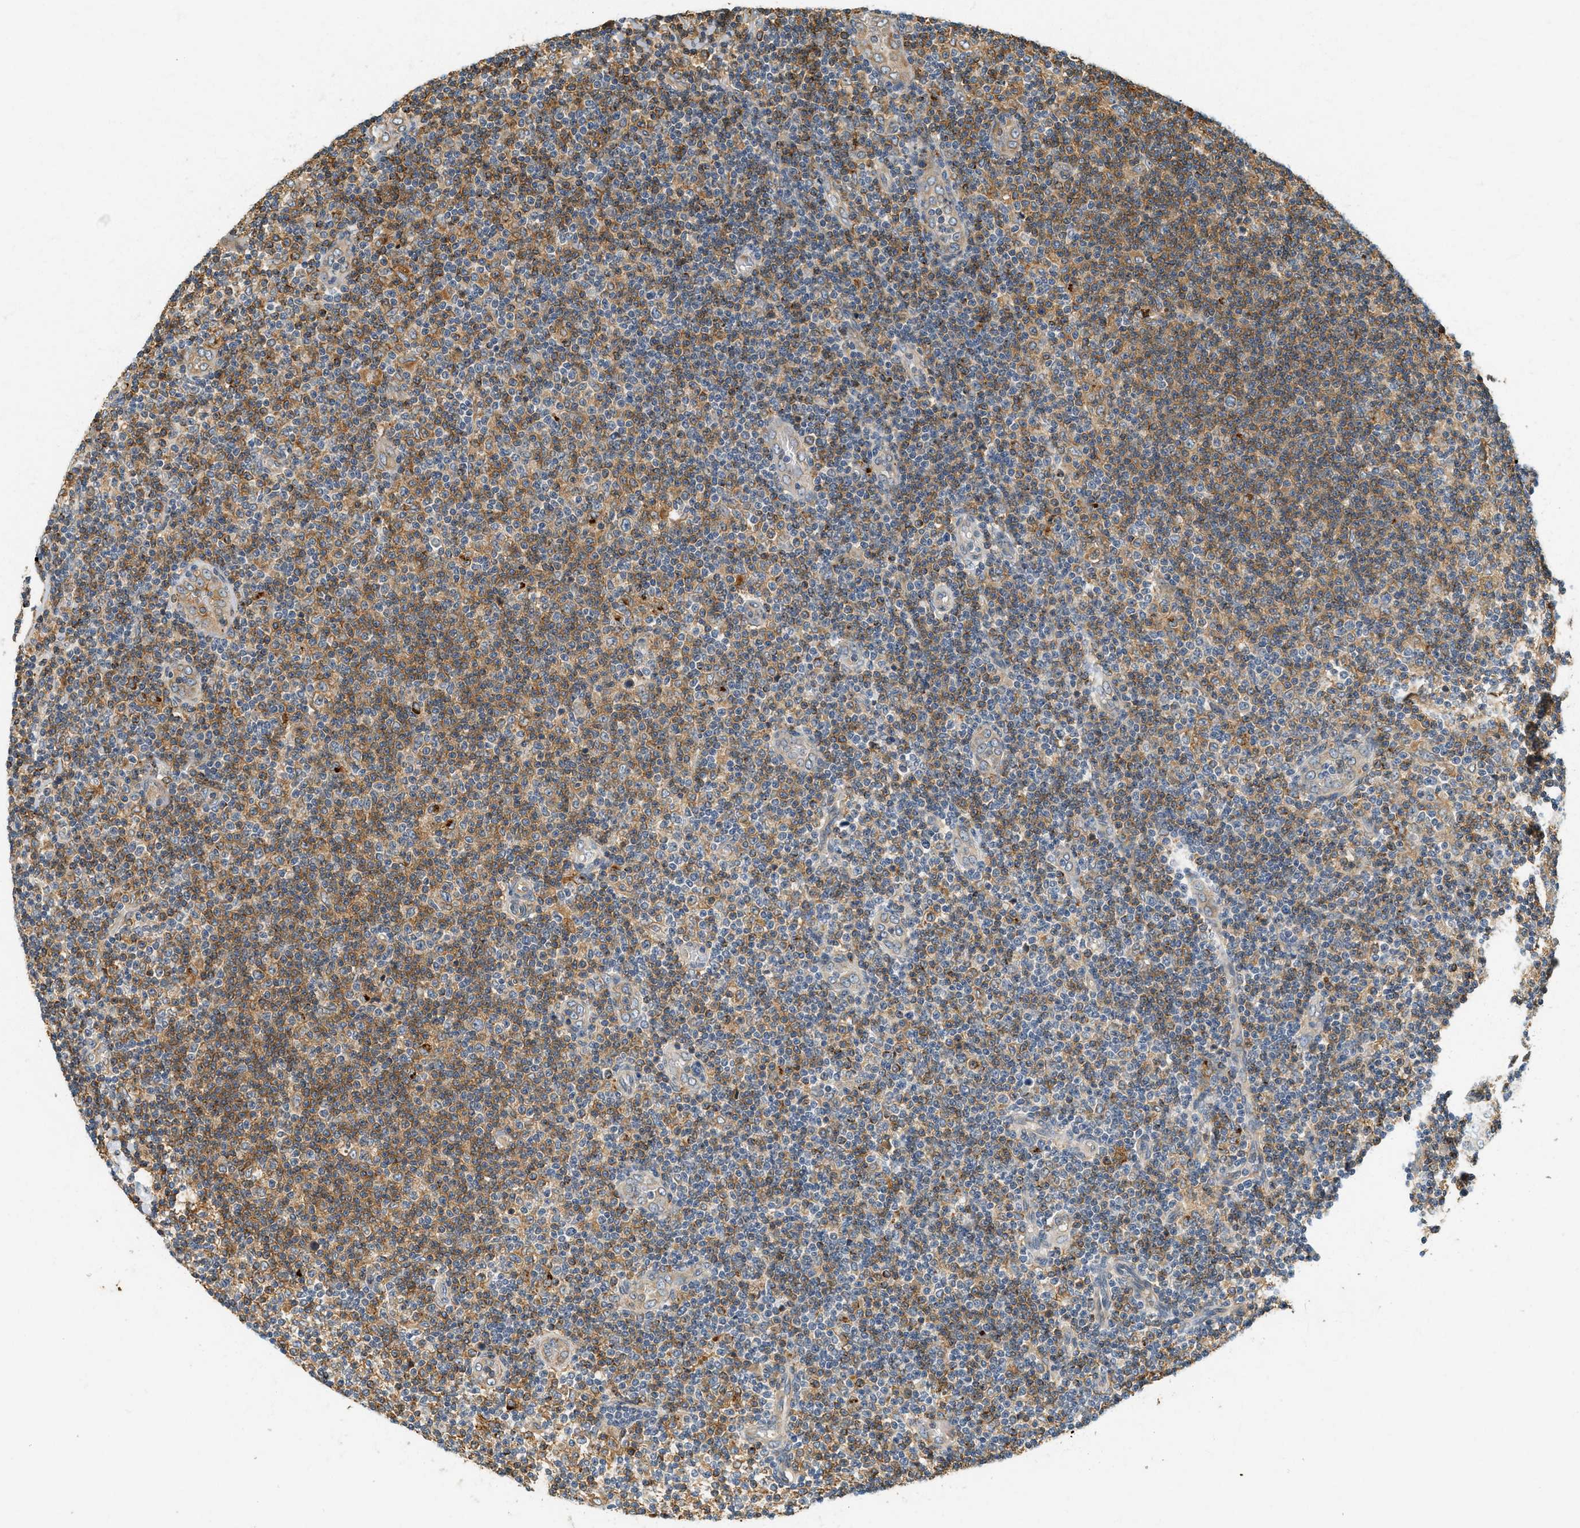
{"staining": {"intensity": "moderate", "quantity": "25%-75%", "location": "cytoplasmic/membranous"}, "tissue": "lymphoma", "cell_type": "Tumor cells", "image_type": "cancer", "snomed": [{"axis": "morphology", "description": "Malignant lymphoma, non-Hodgkin's type, Low grade"}, {"axis": "topography", "description": "Lymph node"}], "caption": "A micrograph of lymphoma stained for a protein exhibits moderate cytoplasmic/membranous brown staining in tumor cells.", "gene": "PDK1", "patient": {"sex": "male", "age": 83}}